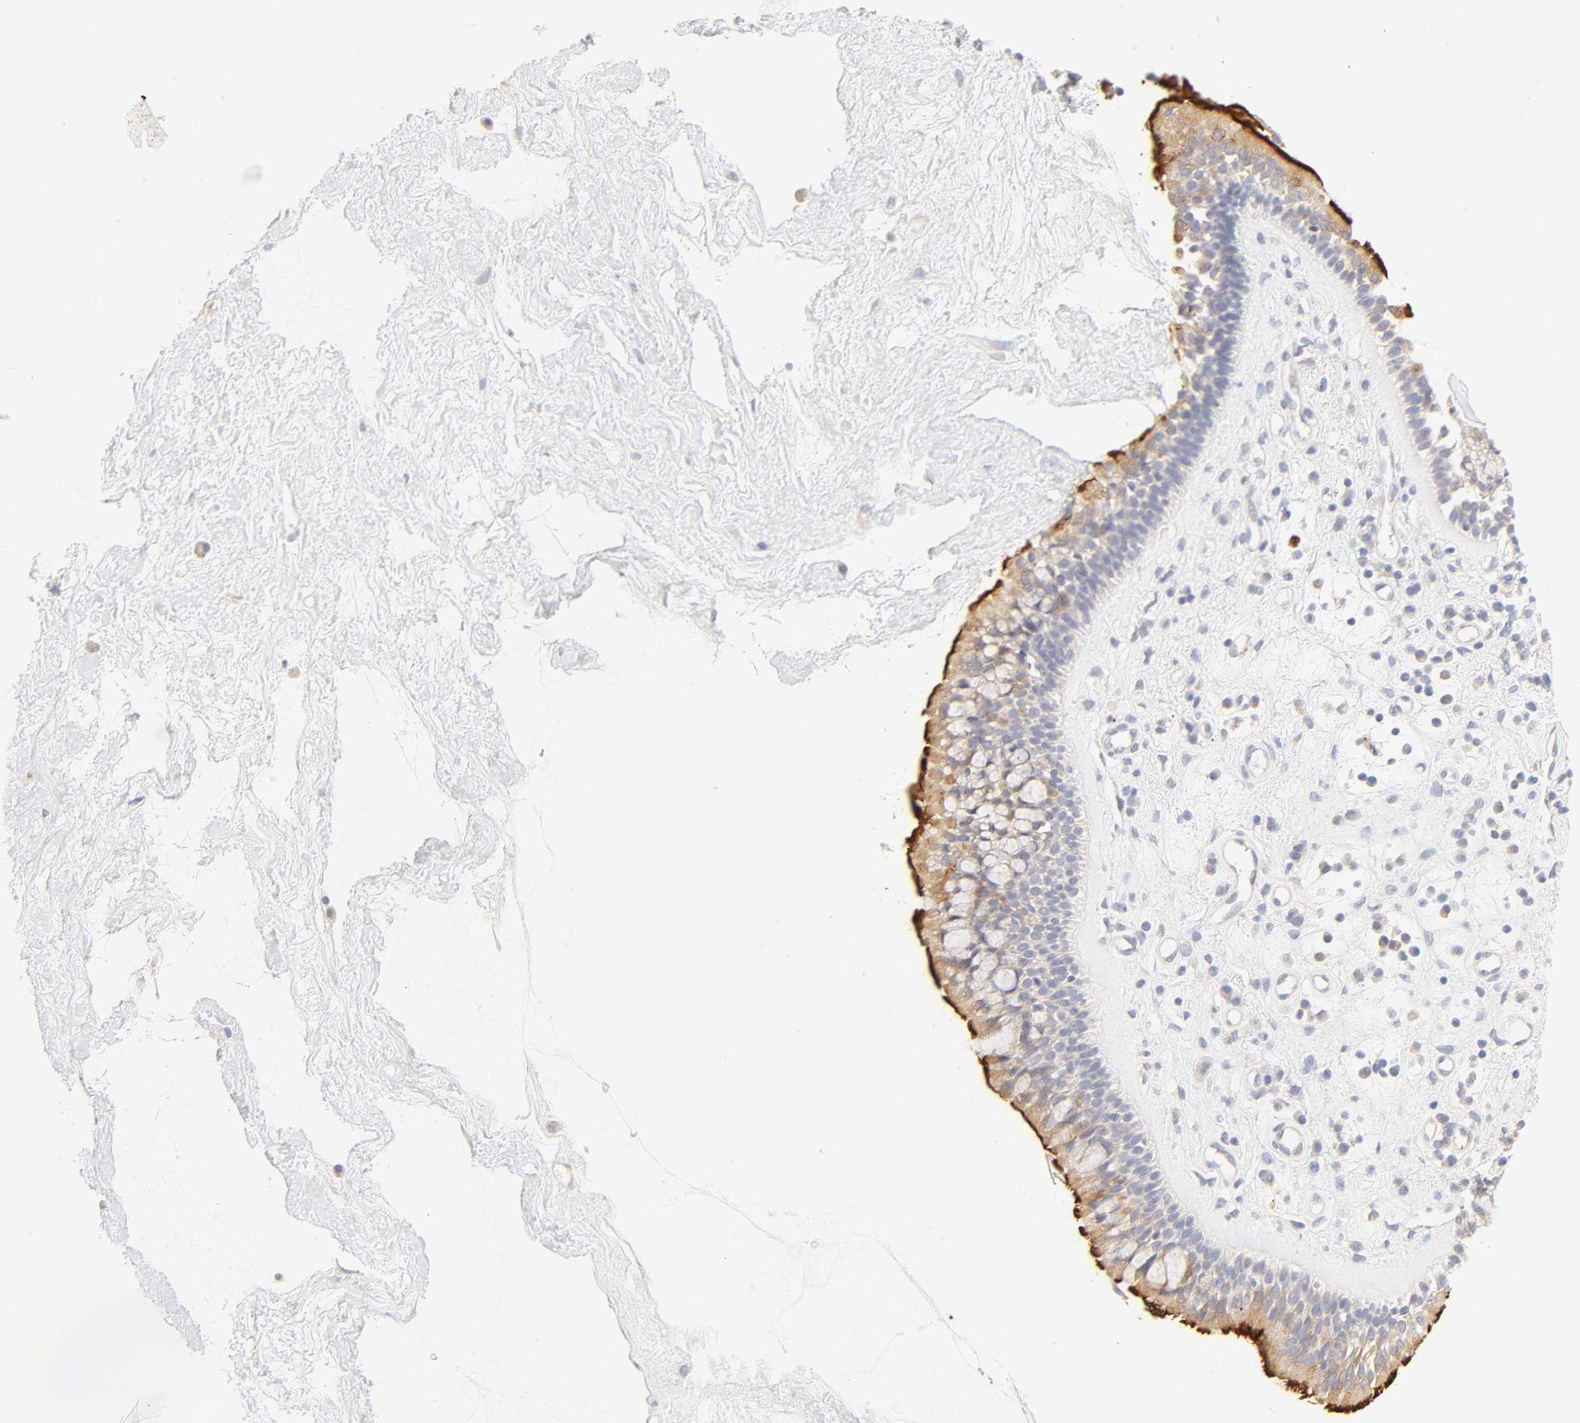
{"staining": {"intensity": "strong", "quantity": ">75%", "location": "cytoplasmic/membranous"}, "tissue": "nasopharynx", "cell_type": "Respiratory epithelial cells", "image_type": "normal", "snomed": [{"axis": "morphology", "description": "Normal tissue, NOS"}, {"axis": "morphology", "description": "Inflammation, NOS"}, {"axis": "topography", "description": "Nasopharynx"}], "caption": "The photomicrograph reveals immunohistochemical staining of normal nasopharynx. There is strong cytoplasmic/membranous staining is seen in approximately >75% of respiratory epithelial cells. (Stains: DAB in brown, nuclei in blue, Microscopy: brightfield microscopy at high magnification).", "gene": "CYP4B1", "patient": {"sex": "male", "age": 48}}